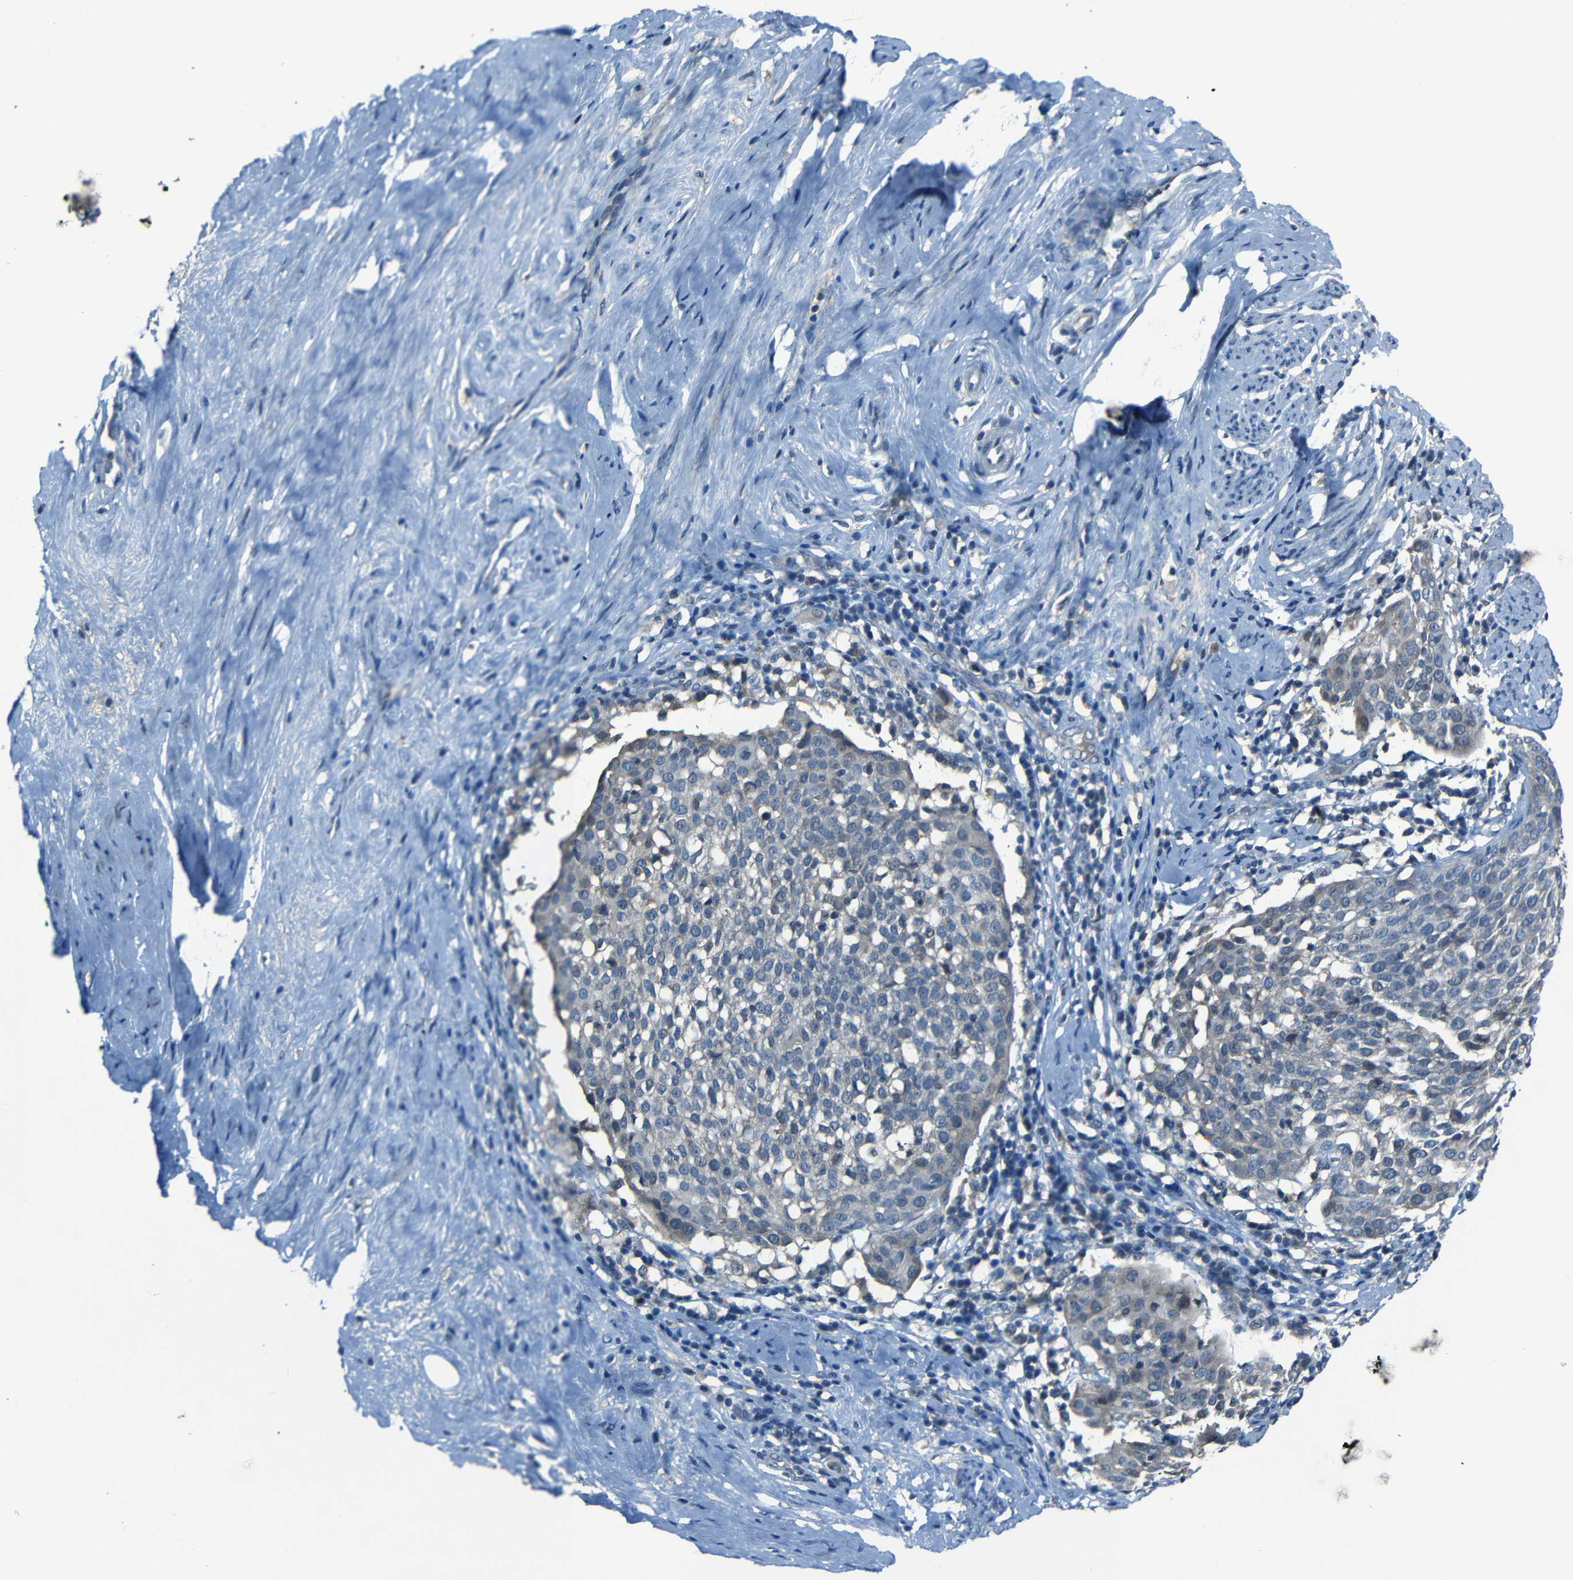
{"staining": {"intensity": "negative", "quantity": "none", "location": "none"}, "tissue": "cervical cancer", "cell_type": "Tumor cells", "image_type": "cancer", "snomed": [{"axis": "morphology", "description": "Squamous cell carcinoma, NOS"}, {"axis": "topography", "description": "Cervix"}], "caption": "Tumor cells are negative for brown protein staining in cervical squamous cell carcinoma. (DAB (3,3'-diaminobenzidine) IHC, high magnification).", "gene": "SLA", "patient": {"sex": "female", "age": 51}}